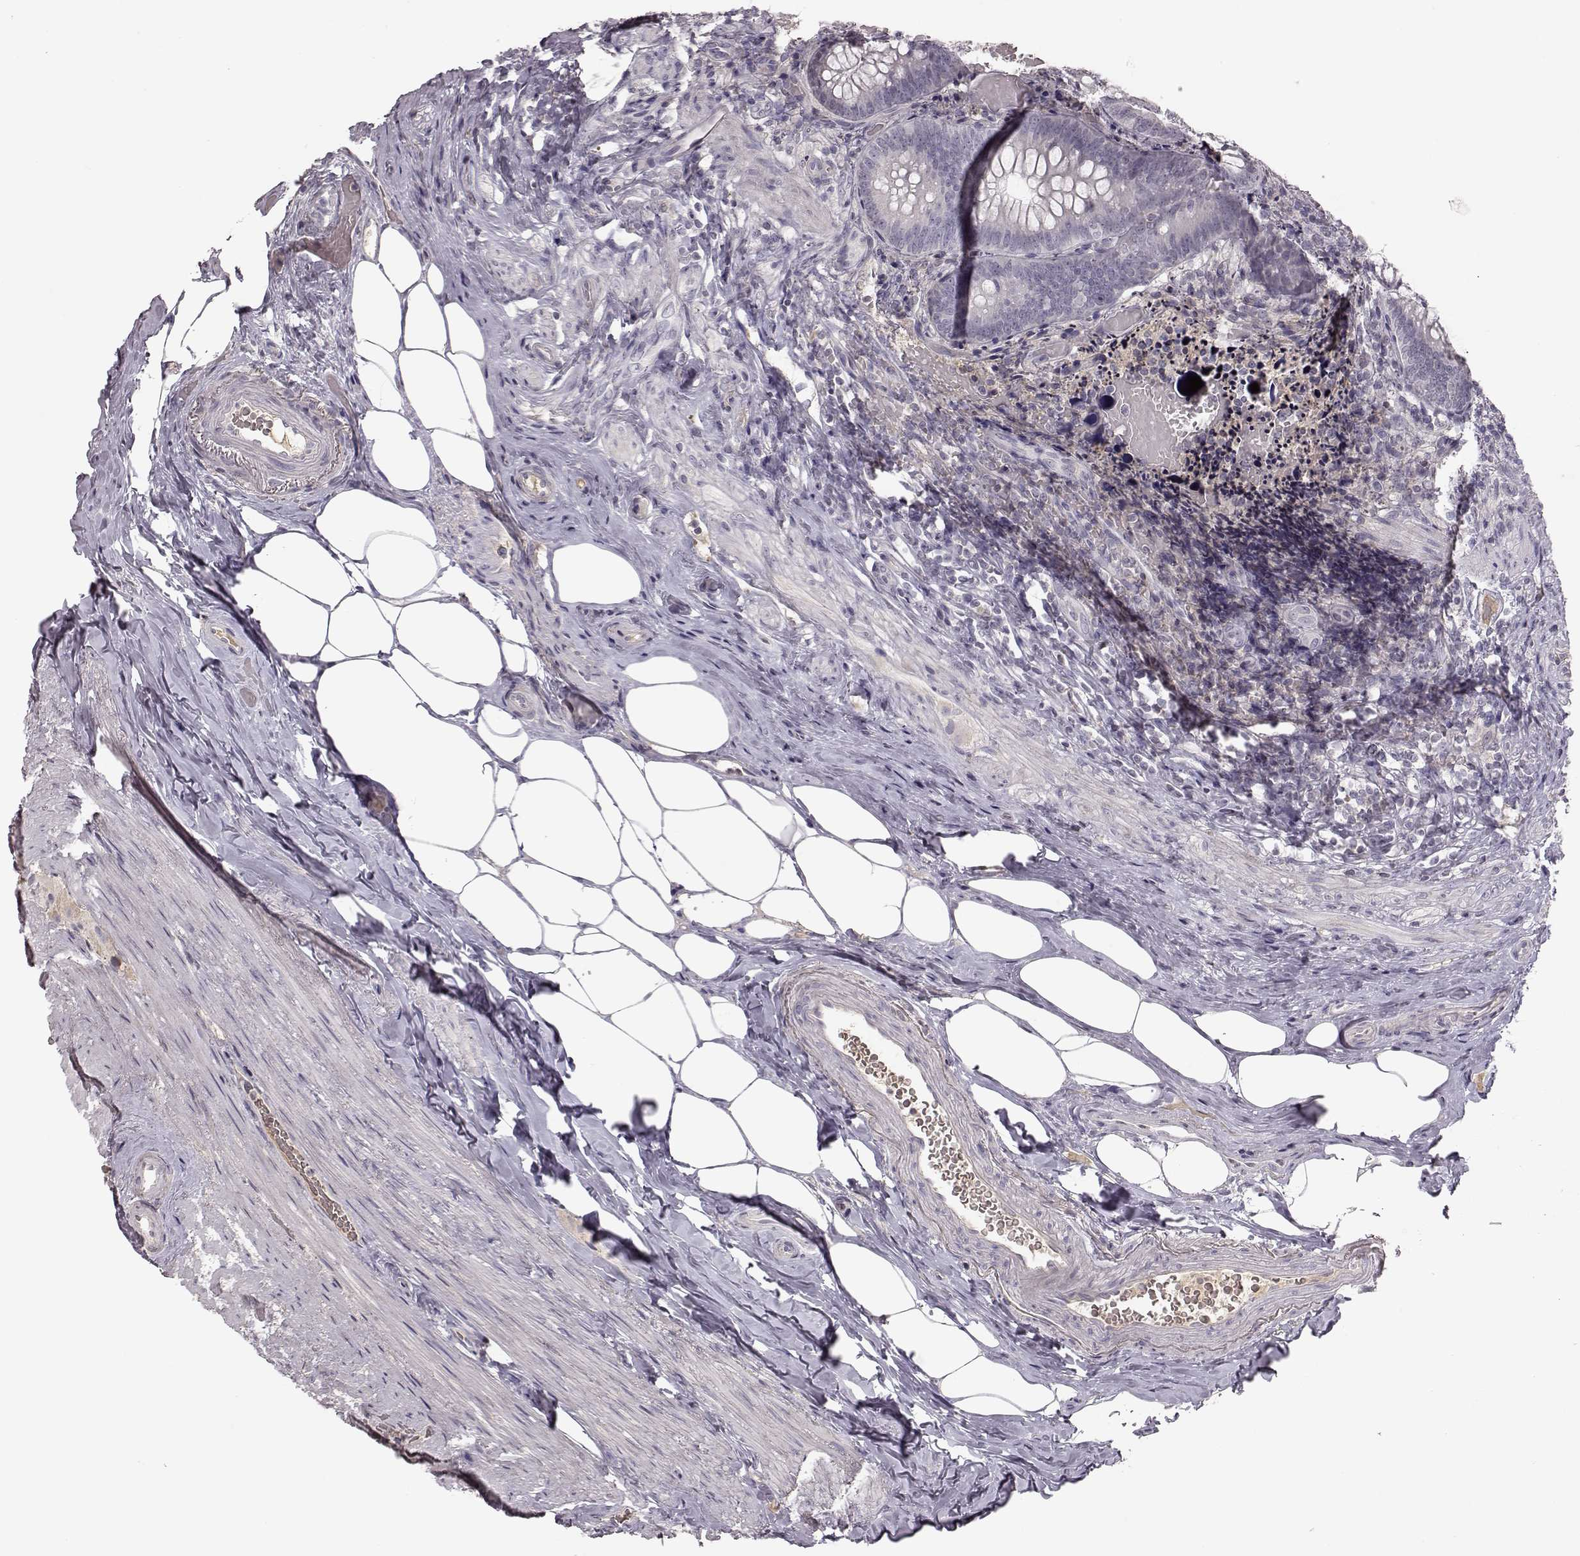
{"staining": {"intensity": "negative", "quantity": "none", "location": "none"}, "tissue": "appendix", "cell_type": "Glandular cells", "image_type": "normal", "snomed": [{"axis": "morphology", "description": "Normal tissue, NOS"}, {"axis": "topography", "description": "Appendix"}], "caption": "IHC histopathology image of benign appendix: appendix stained with DAB (3,3'-diaminobenzidine) displays no significant protein positivity in glandular cells. Nuclei are stained in blue.", "gene": "TLX3", "patient": {"sex": "male", "age": 47}}